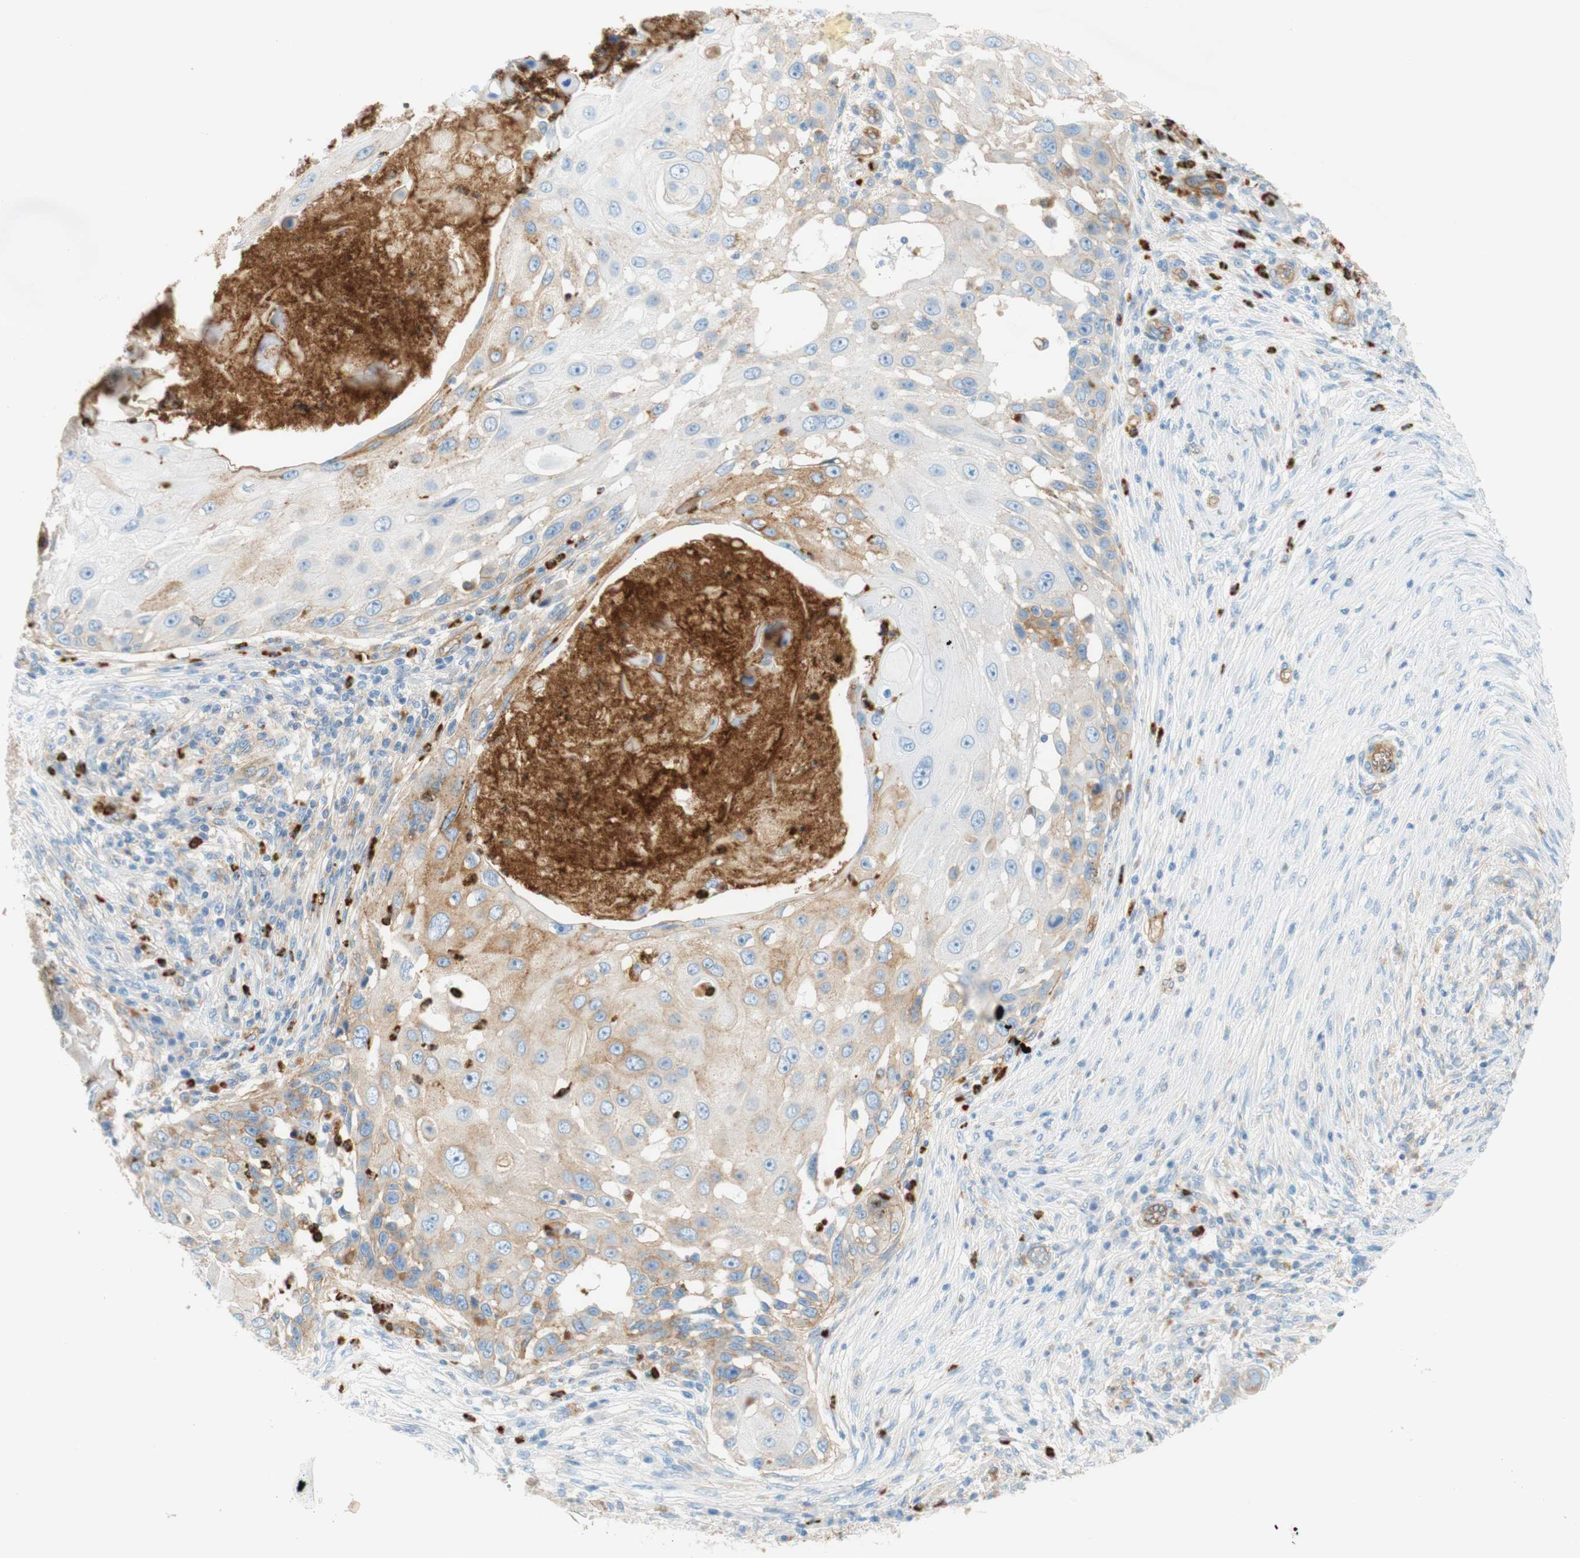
{"staining": {"intensity": "weak", "quantity": "<25%", "location": "cytoplasmic/membranous"}, "tissue": "skin cancer", "cell_type": "Tumor cells", "image_type": "cancer", "snomed": [{"axis": "morphology", "description": "Squamous cell carcinoma, NOS"}, {"axis": "topography", "description": "Skin"}], "caption": "Tumor cells are negative for protein expression in human skin cancer (squamous cell carcinoma). (DAB (3,3'-diaminobenzidine) immunohistochemistry with hematoxylin counter stain).", "gene": "STOM", "patient": {"sex": "female", "age": 44}}